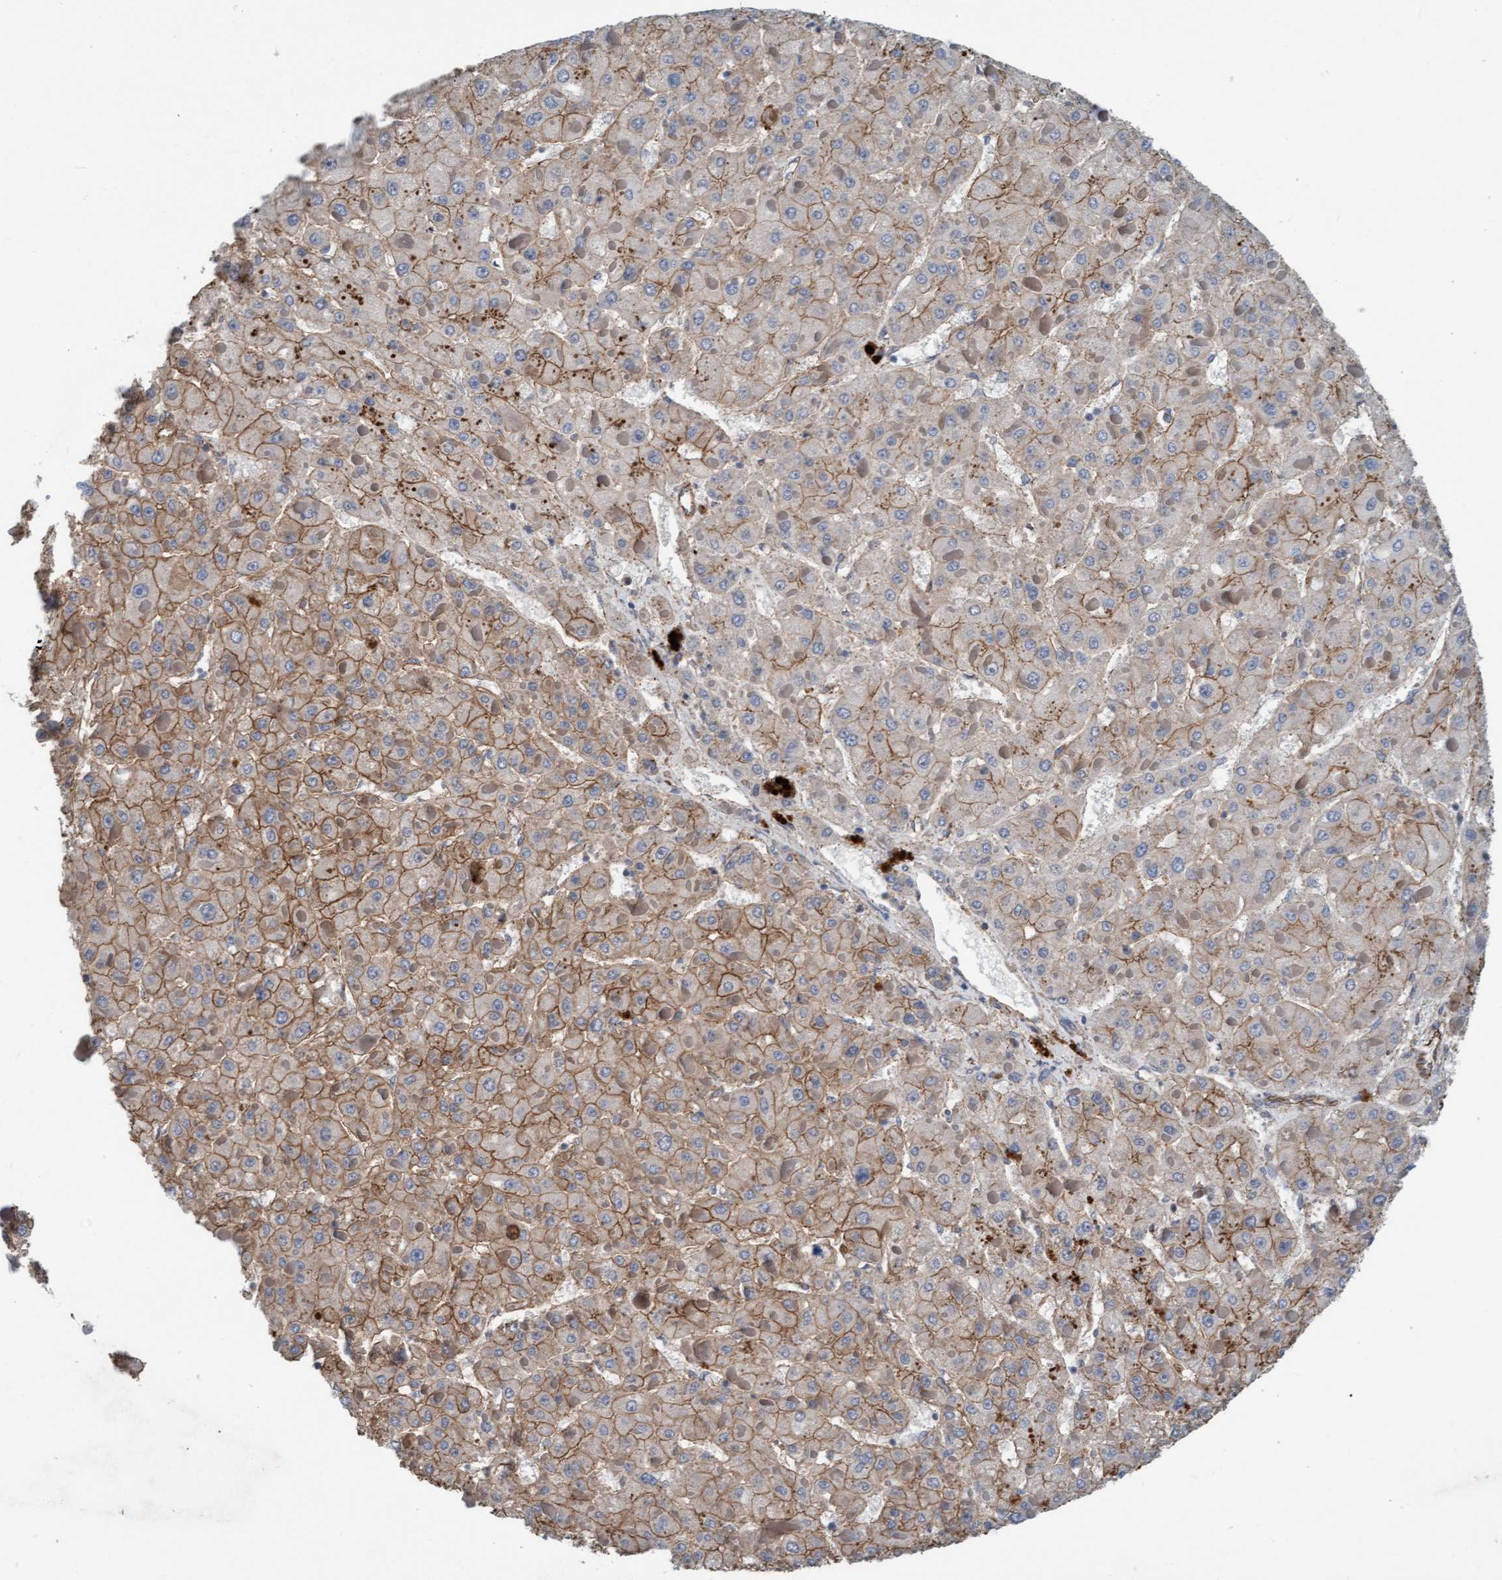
{"staining": {"intensity": "moderate", "quantity": "25%-75%", "location": "cytoplasmic/membranous"}, "tissue": "liver cancer", "cell_type": "Tumor cells", "image_type": "cancer", "snomed": [{"axis": "morphology", "description": "Carcinoma, Hepatocellular, NOS"}, {"axis": "topography", "description": "Liver"}], "caption": "Moderate cytoplasmic/membranous protein staining is seen in about 25%-75% of tumor cells in liver cancer. (DAB IHC, brown staining for protein, blue staining for nuclei).", "gene": "STXBP4", "patient": {"sex": "female", "age": 73}}